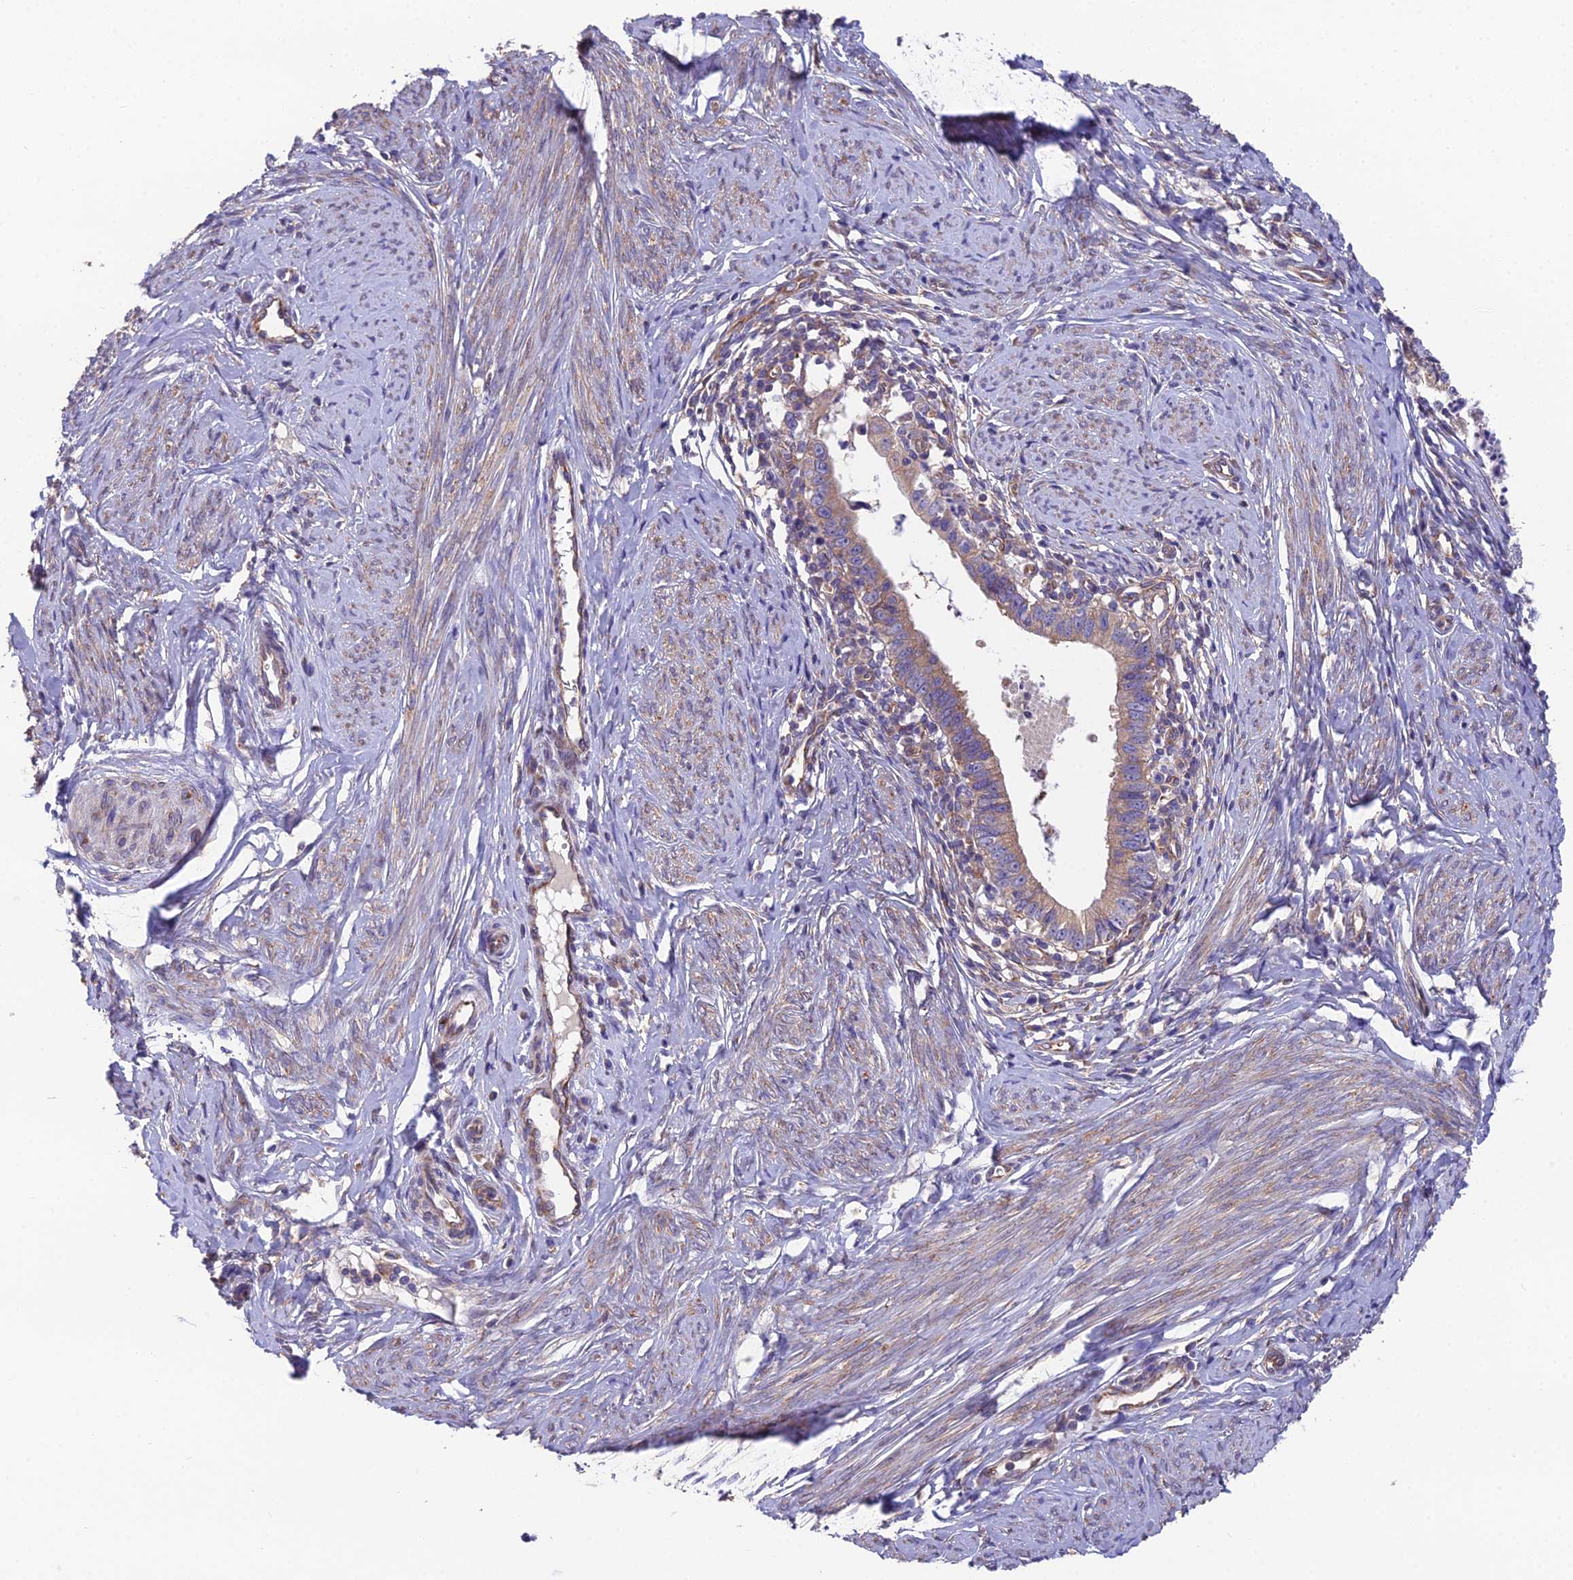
{"staining": {"intensity": "weak", "quantity": ">75%", "location": "cytoplasmic/membranous"}, "tissue": "cervical cancer", "cell_type": "Tumor cells", "image_type": "cancer", "snomed": [{"axis": "morphology", "description": "Adenocarcinoma, NOS"}, {"axis": "topography", "description": "Cervix"}], "caption": "DAB immunohistochemical staining of cervical adenocarcinoma exhibits weak cytoplasmic/membranous protein staining in approximately >75% of tumor cells.", "gene": "BLOC1S4", "patient": {"sex": "female", "age": 36}}